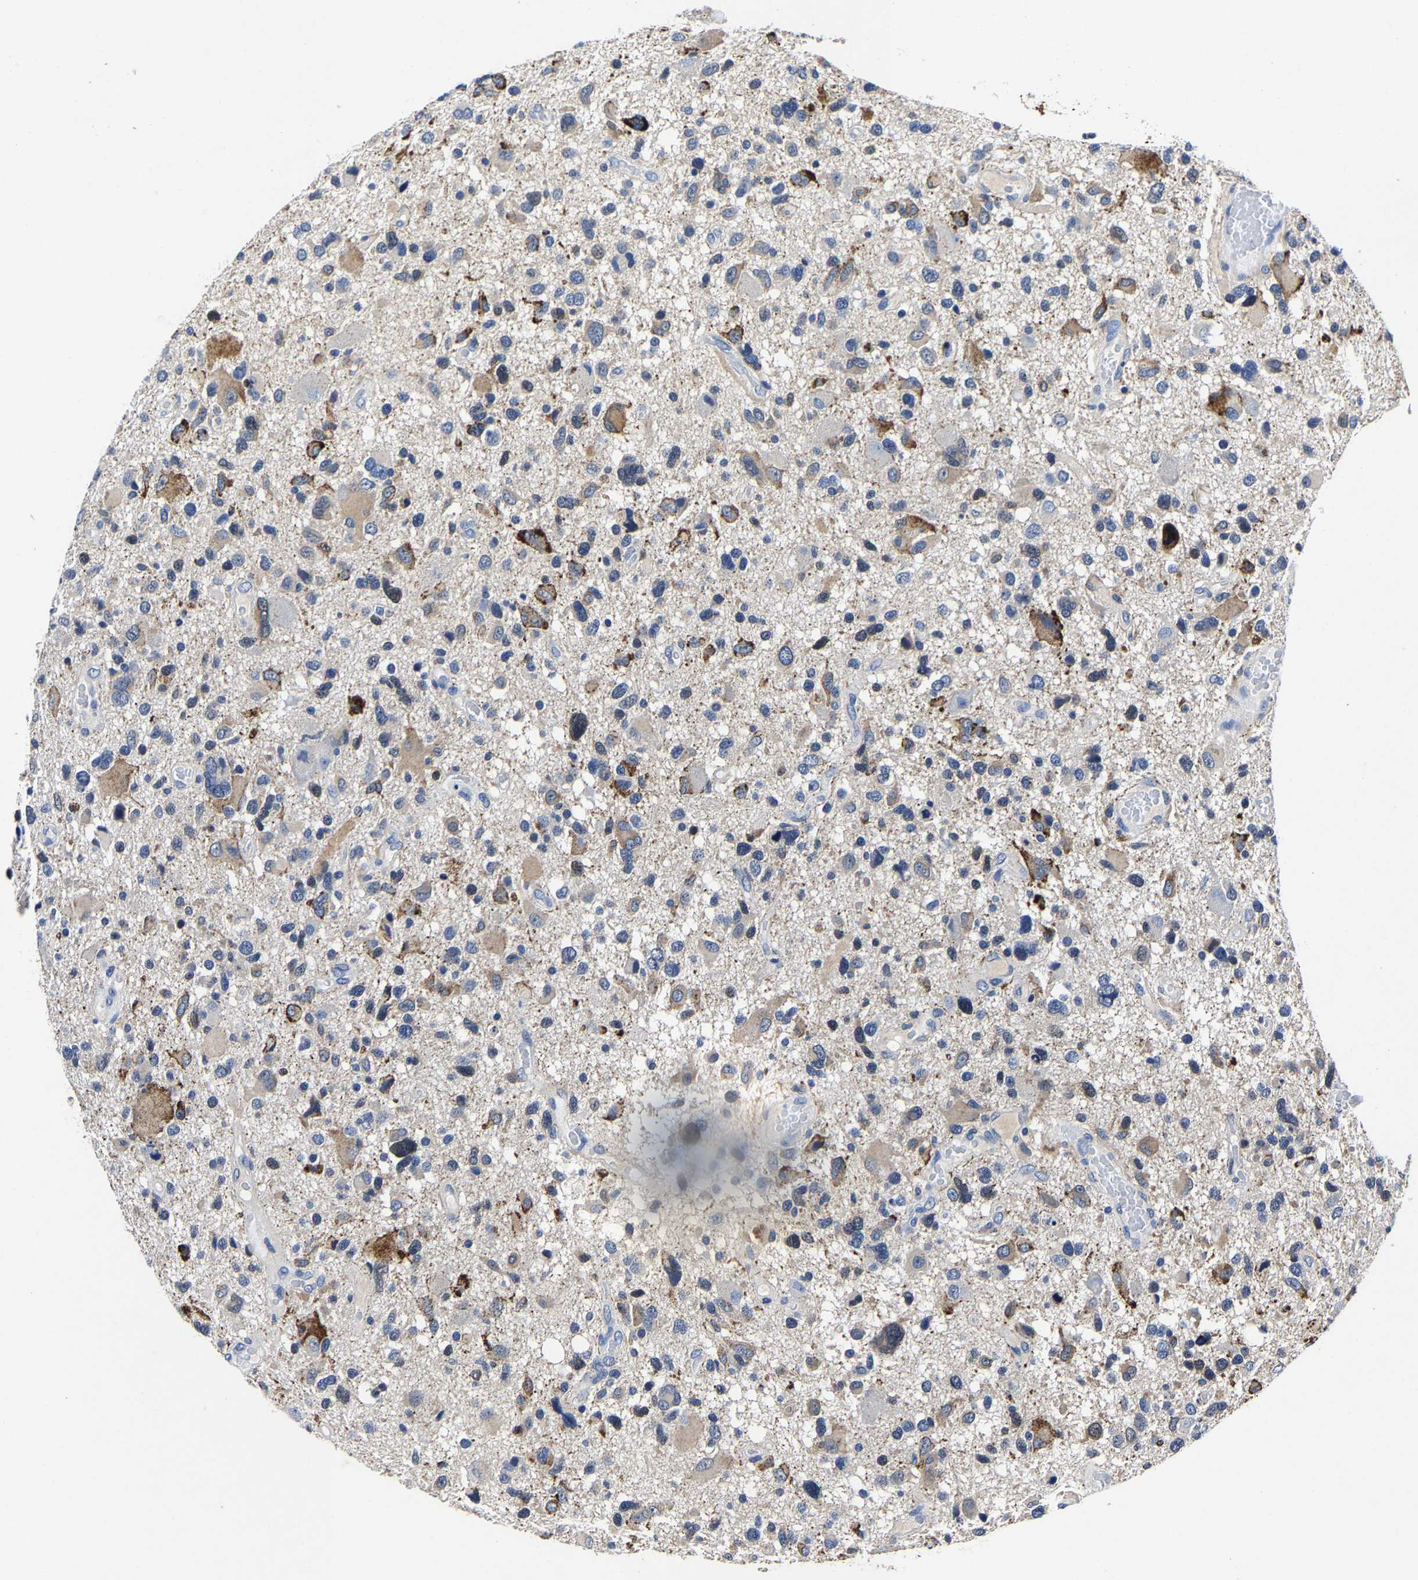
{"staining": {"intensity": "moderate", "quantity": "<25%", "location": "cytoplasmic/membranous"}, "tissue": "glioma", "cell_type": "Tumor cells", "image_type": "cancer", "snomed": [{"axis": "morphology", "description": "Glioma, malignant, High grade"}, {"axis": "topography", "description": "Brain"}], "caption": "Immunohistochemistry (IHC) staining of glioma, which displays low levels of moderate cytoplasmic/membranous staining in about <25% of tumor cells indicating moderate cytoplasmic/membranous protein staining. The staining was performed using DAB (brown) for protein detection and nuclei were counterstained in hematoxylin (blue).", "gene": "PSPH", "patient": {"sex": "male", "age": 33}}